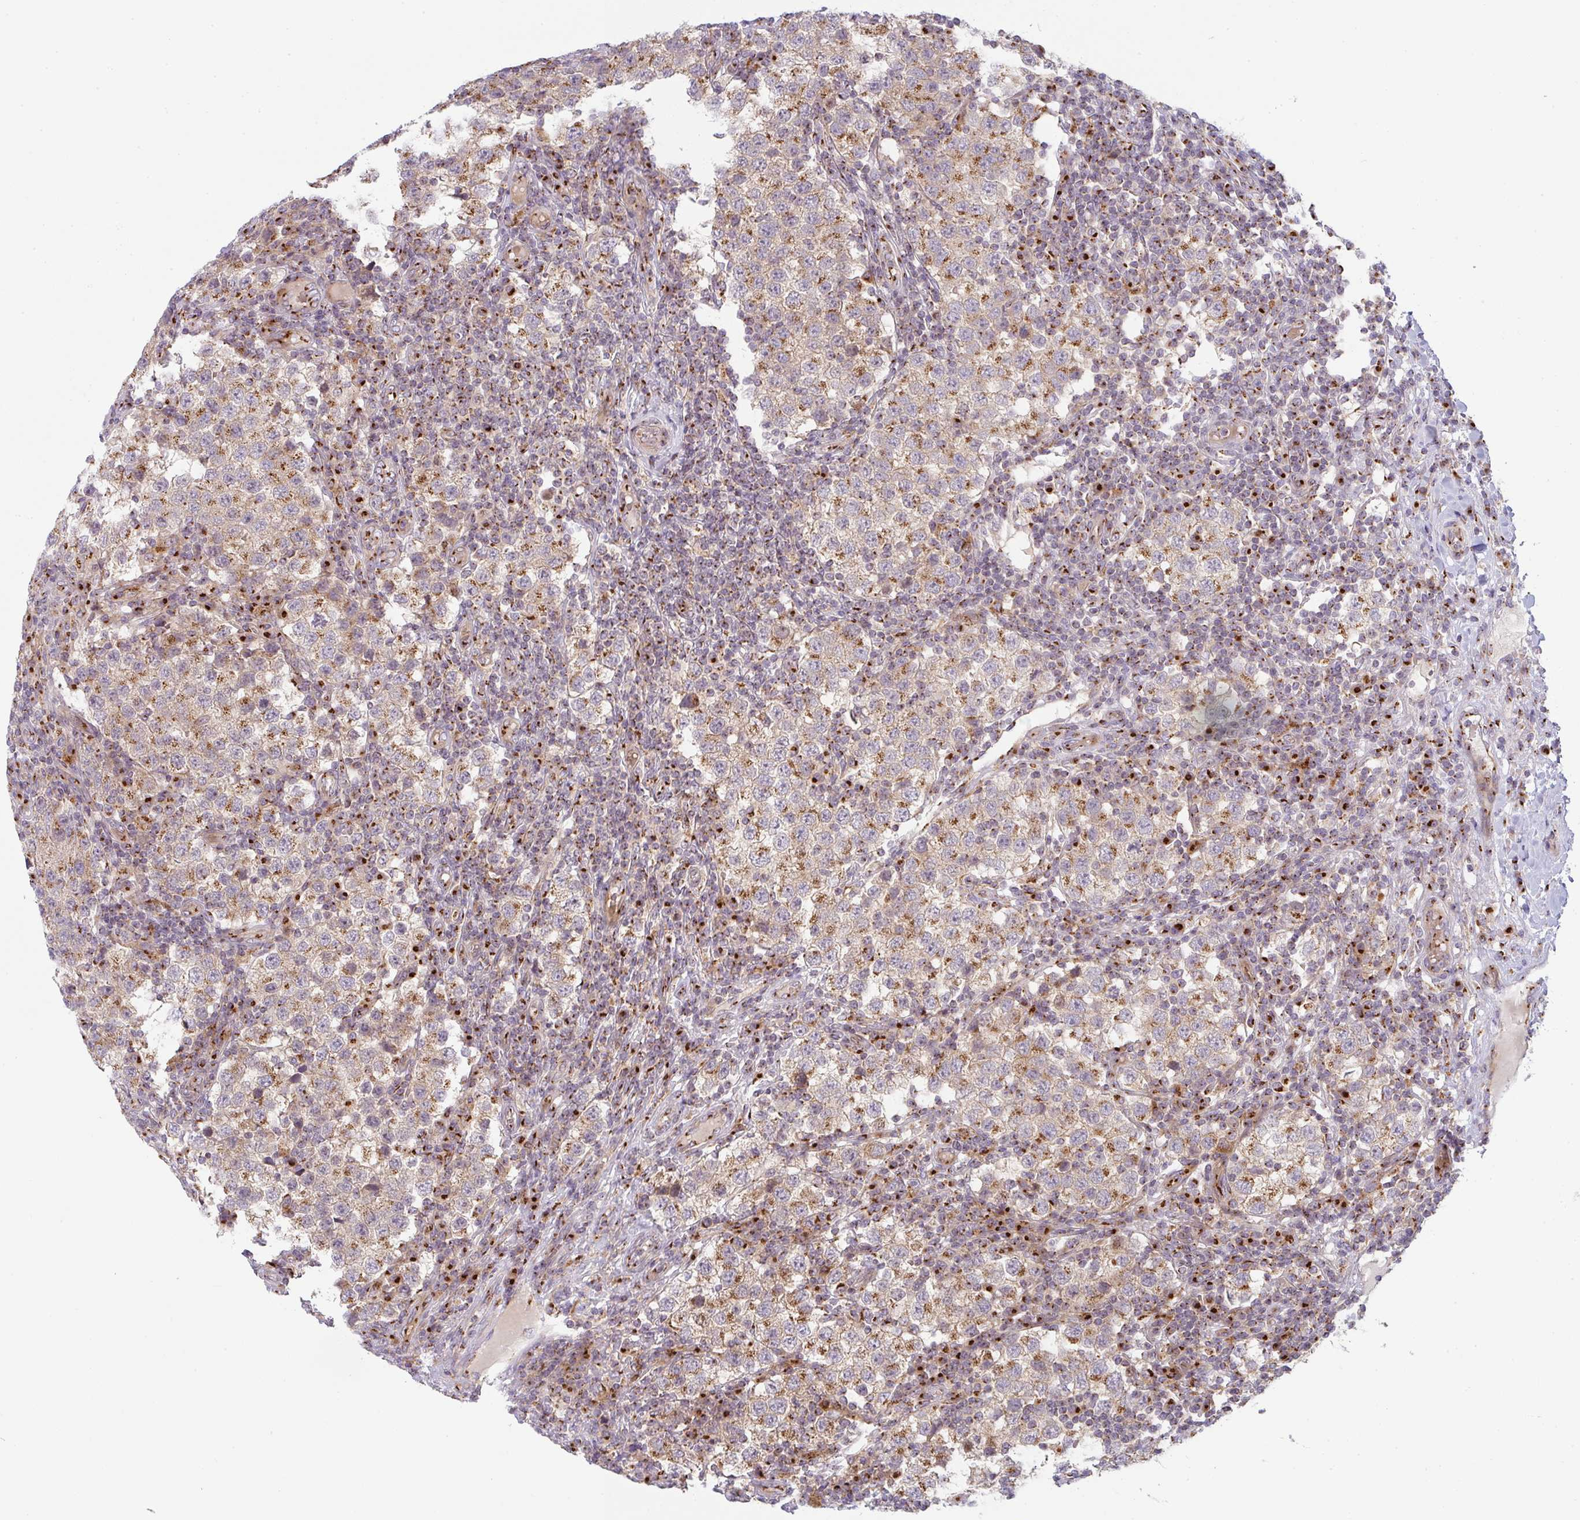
{"staining": {"intensity": "moderate", "quantity": ">75%", "location": "cytoplasmic/membranous"}, "tissue": "testis cancer", "cell_type": "Tumor cells", "image_type": "cancer", "snomed": [{"axis": "morphology", "description": "Seminoma, NOS"}, {"axis": "topography", "description": "Testis"}], "caption": "Immunohistochemistry image of human testis cancer (seminoma) stained for a protein (brown), which demonstrates medium levels of moderate cytoplasmic/membranous expression in about >75% of tumor cells.", "gene": "GVQW3", "patient": {"sex": "male", "age": 34}}